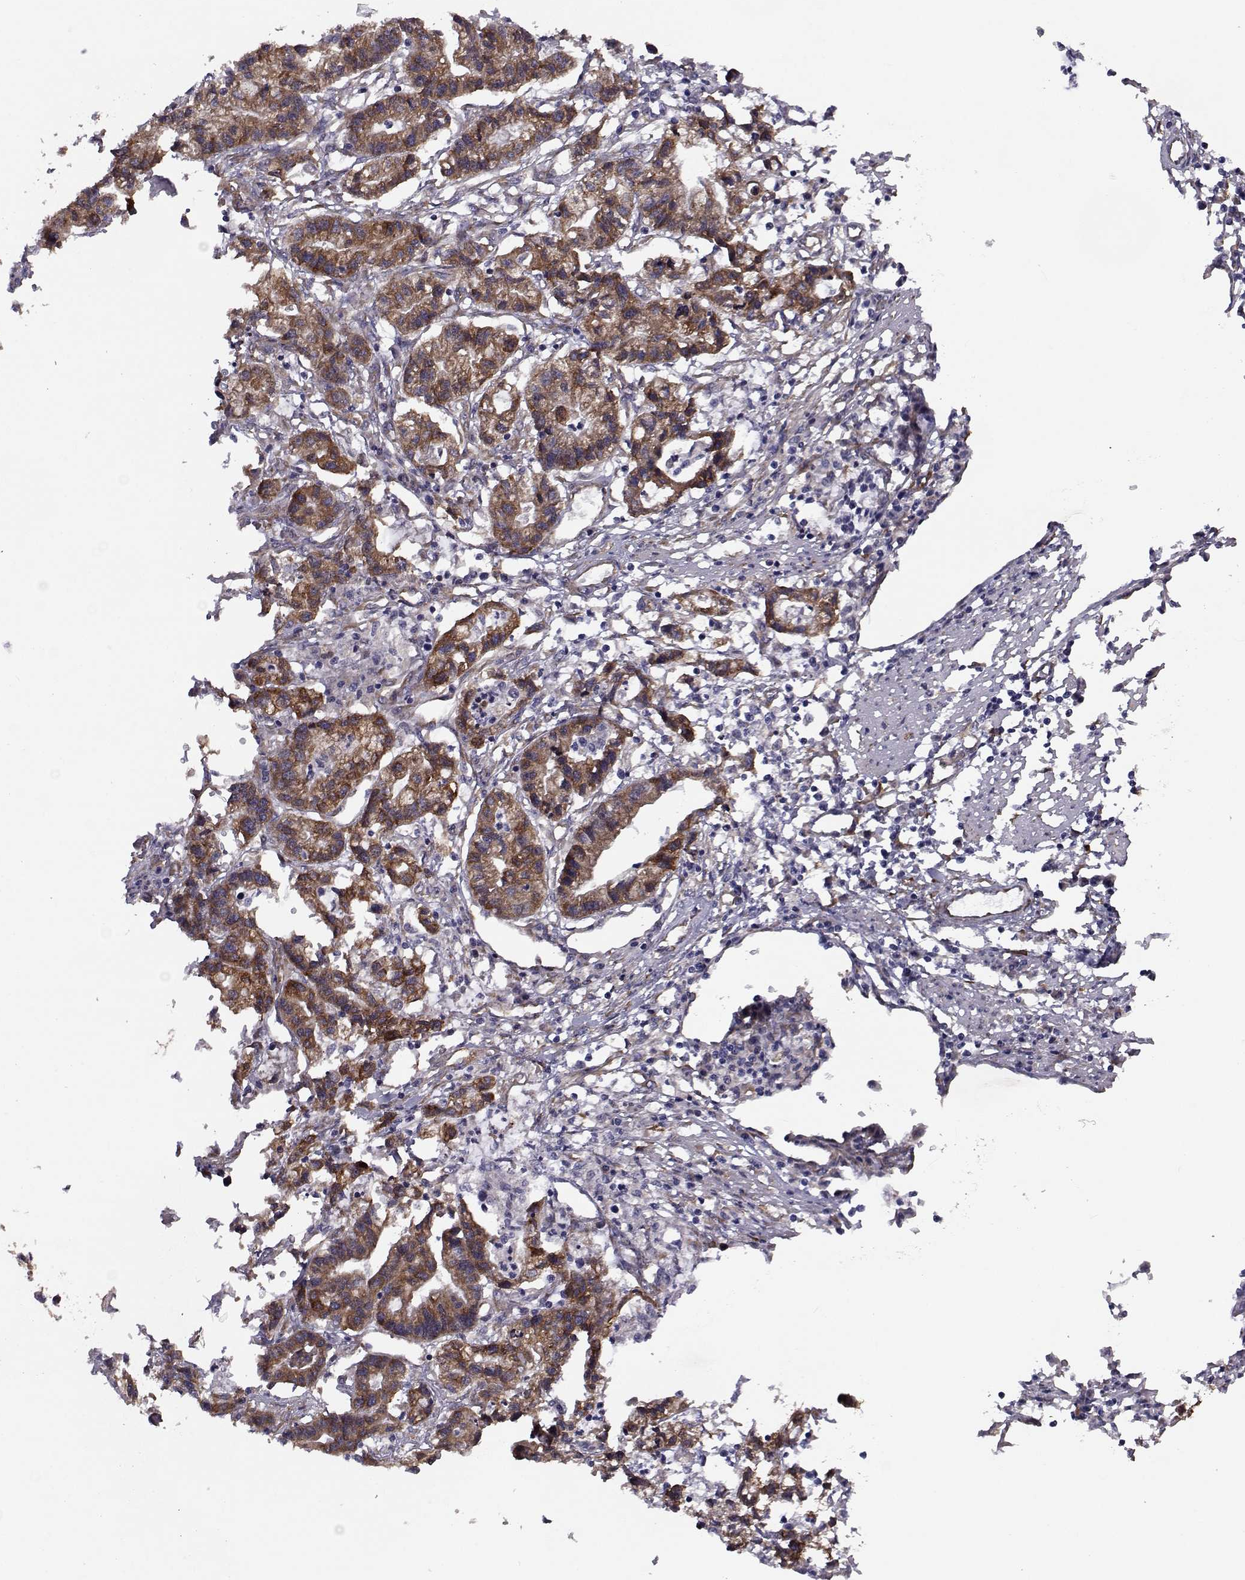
{"staining": {"intensity": "strong", "quantity": ">75%", "location": "cytoplasmic/membranous"}, "tissue": "stomach cancer", "cell_type": "Tumor cells", "image_type": "cancer", "snomed": [{"axis": "morphology", "description": "Adenocarcinoma, NOS"}, {"axis": "topography", "description": "Stomach"}], "caption": "Tumor cells exhibit strong cytoplasmic/membranous positivity in approximately >75% of cells in stomach cancer. The staining was performed using DAB (3,3'-diaminobenzidine) to visualize the protein expression in brown, while the nuclei were stained in blue with hematoxylin (Magnification: 20x).", "gene": "TRIP10", "patient": {"sex": "male", "age": 83}}